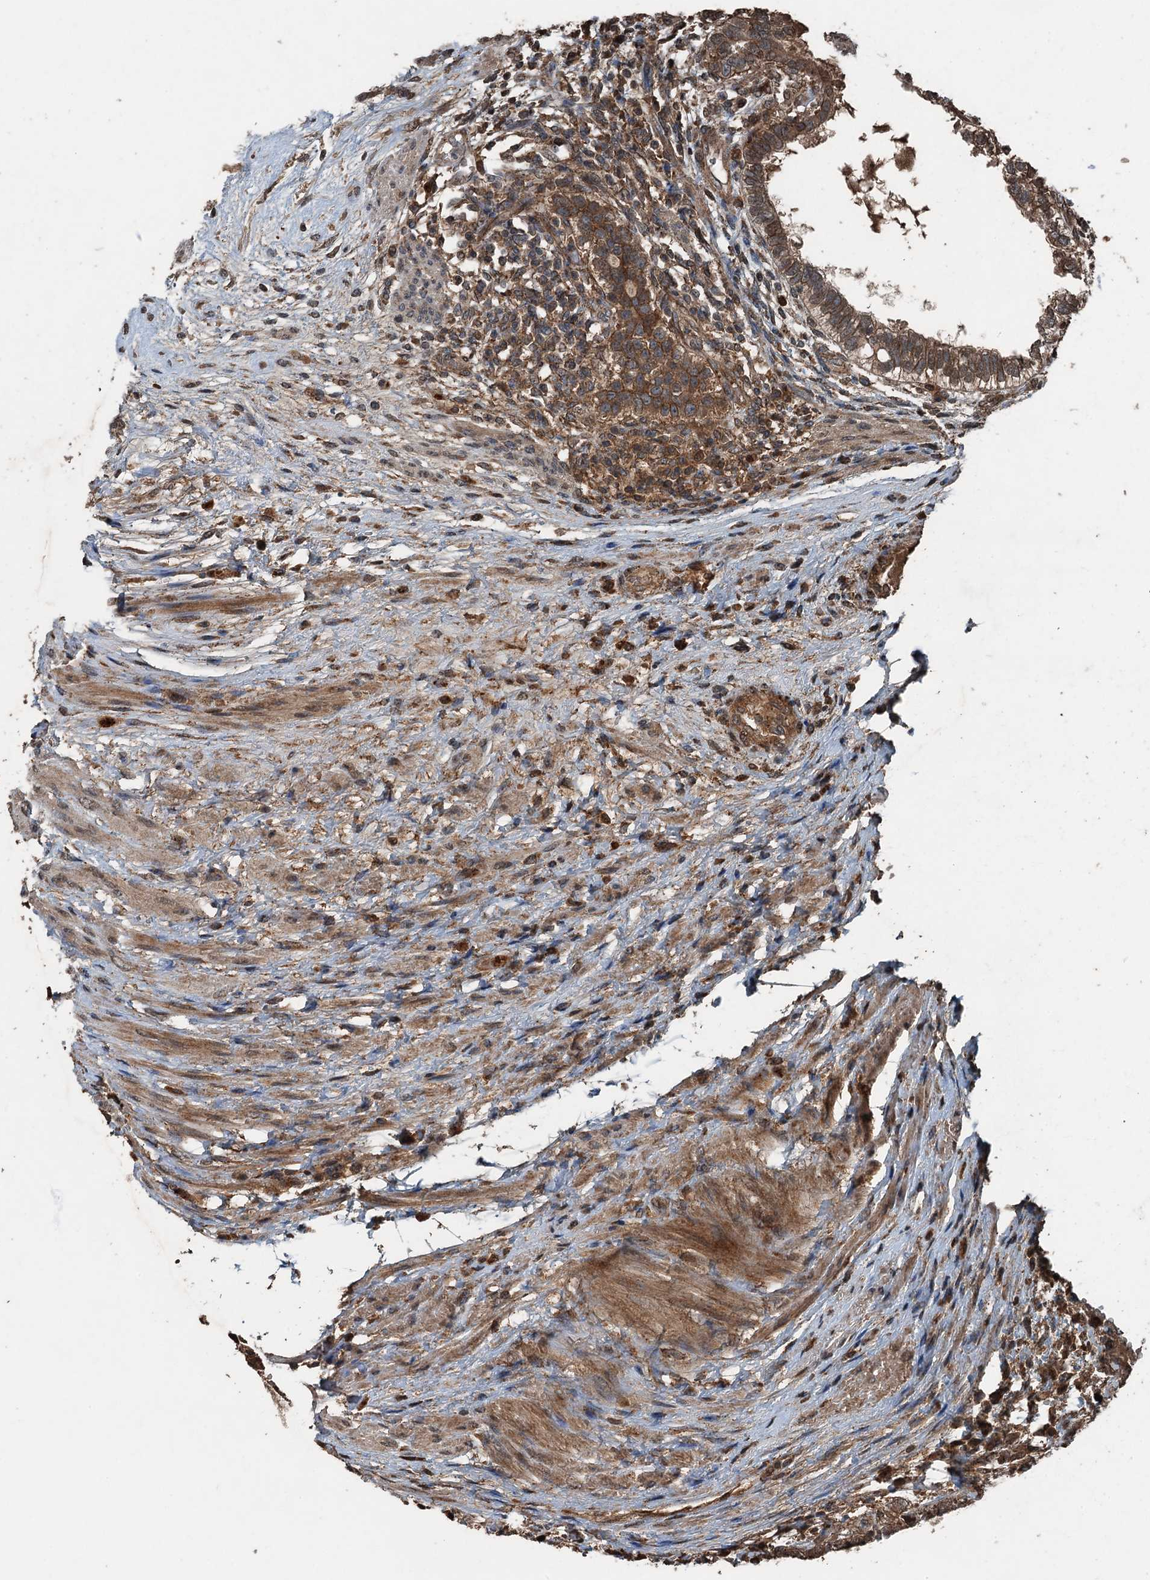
{"staining": {"intensity": "moderate", "quantity": ">75%", "location": "cytoplasmic/membranous"}, "tissue": "testis cancer", "cell_type": "Tumor cells", "image_type": "cancer", "snomed": [{"axis": "morphology", "description": "Carcinoma, Embryonal, NOS"}, {"axis": "topography", "description": "Testis"}], "caption": "Human embryonal carcinoma (testis) stained with a brown dye reveals moderate cytoplasmic/membranous positive staining in approximately >75% of tumor cells.", "gene": "TCTN1", "patient": {"sex": "male", "age": 26}}